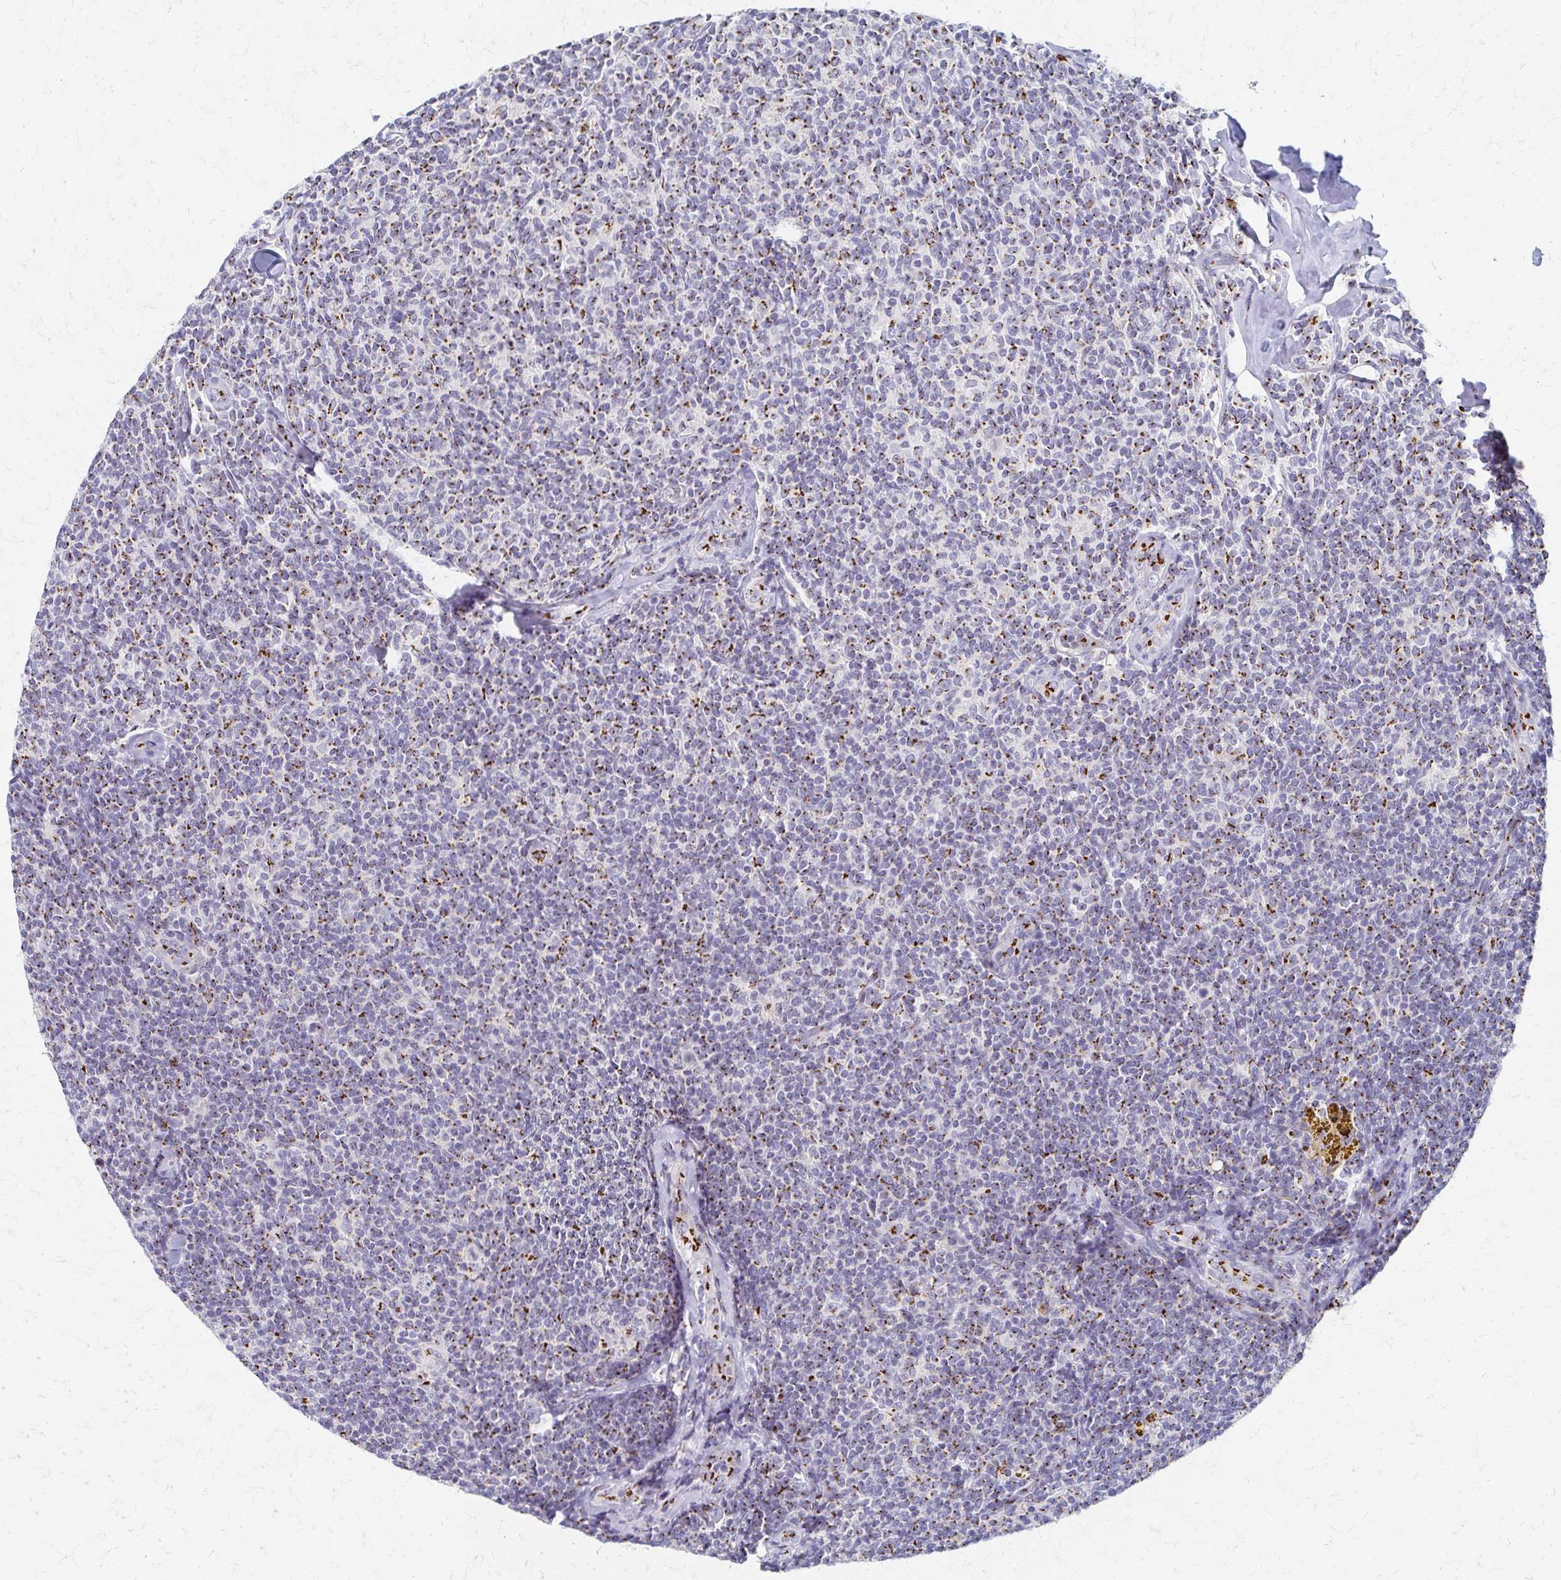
{"staining": {"intensity": "moderate", "quantity": "25%-75%", "location": "cytoplasmic/membranous"}, "tissue": "lymphoma", "cell_type": "Tumor cells", "image_type": "cancer", "snomed": [{"axis": "morphology", "description": "Malignant lymphoma, non-Hodgkin's type, Low grade"}, {"axis": "topography", "description": "Lymph node"}], "caption": "Lymphoma tissue reveals moderate cytoplasmic/membranous expression in about 25%-75% of tumor cells, visualized by immunohistochemistry.", "gene": "TM9SF1", "patient": {"sex": "female", "age": 56}}